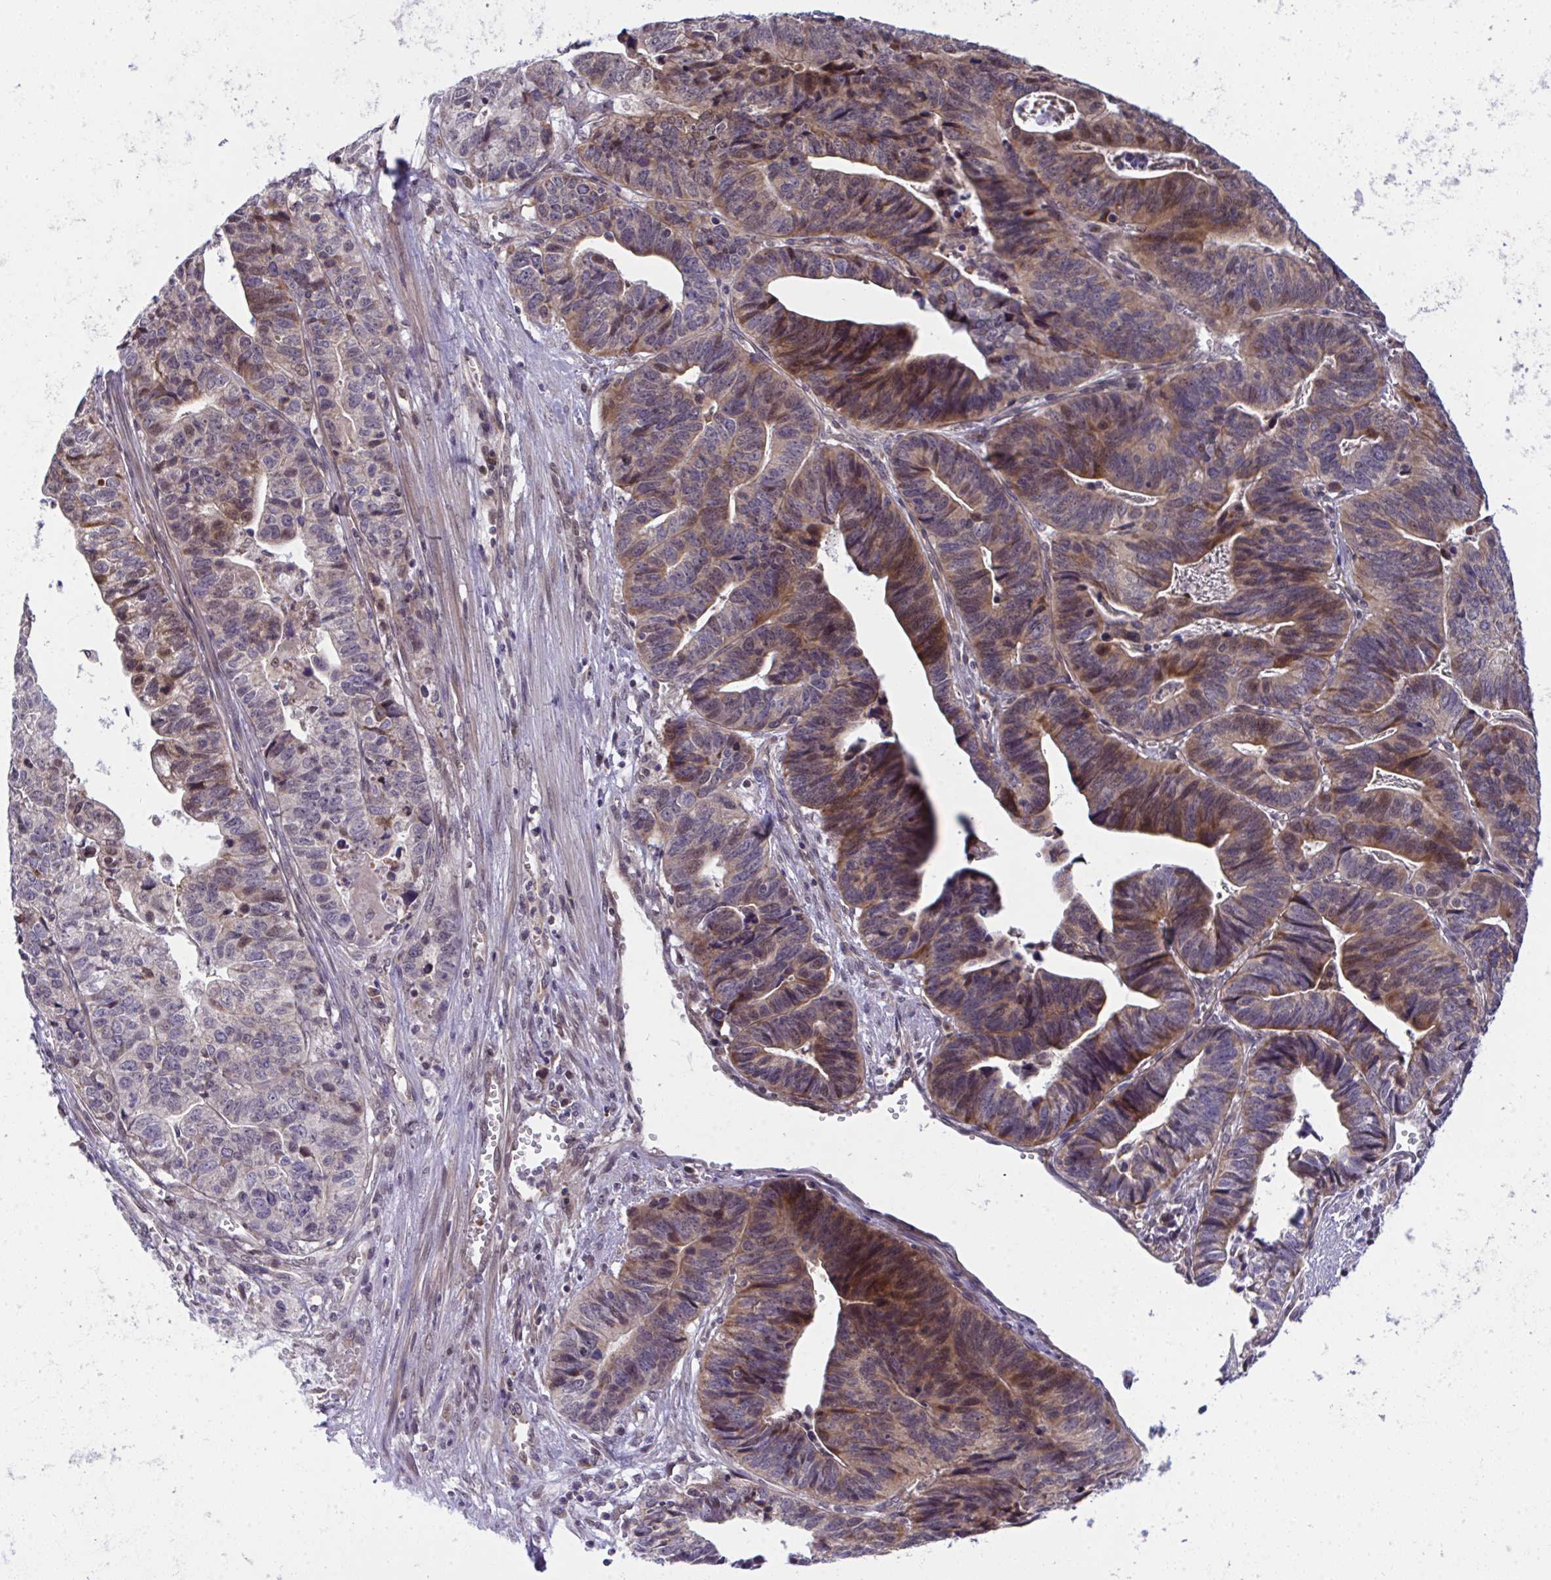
{"staining": {"intensity": "moderate", "quantity": "25%-75%", "location": "cytoplasmic/membranous"}, "tissue": "stomach cancer", "cell_type": "Tumor cells", "image_type": "cancer", "snomed": [{"axis": "morphology", "description": "Adenocarcinoma, NOS"}, {"axis": "topography", "description": "Stomach, upper"}], "caption": "Moderate cytoplasmic/membranous staining for a protein is appreciated in approximately 25%-75% of tumor cells of stomach cancer (adenocarcinoma) using immunohistochemistry (IHC).", "gene": "C9orf64", "patient": {"sex": "female", "age": 67}}